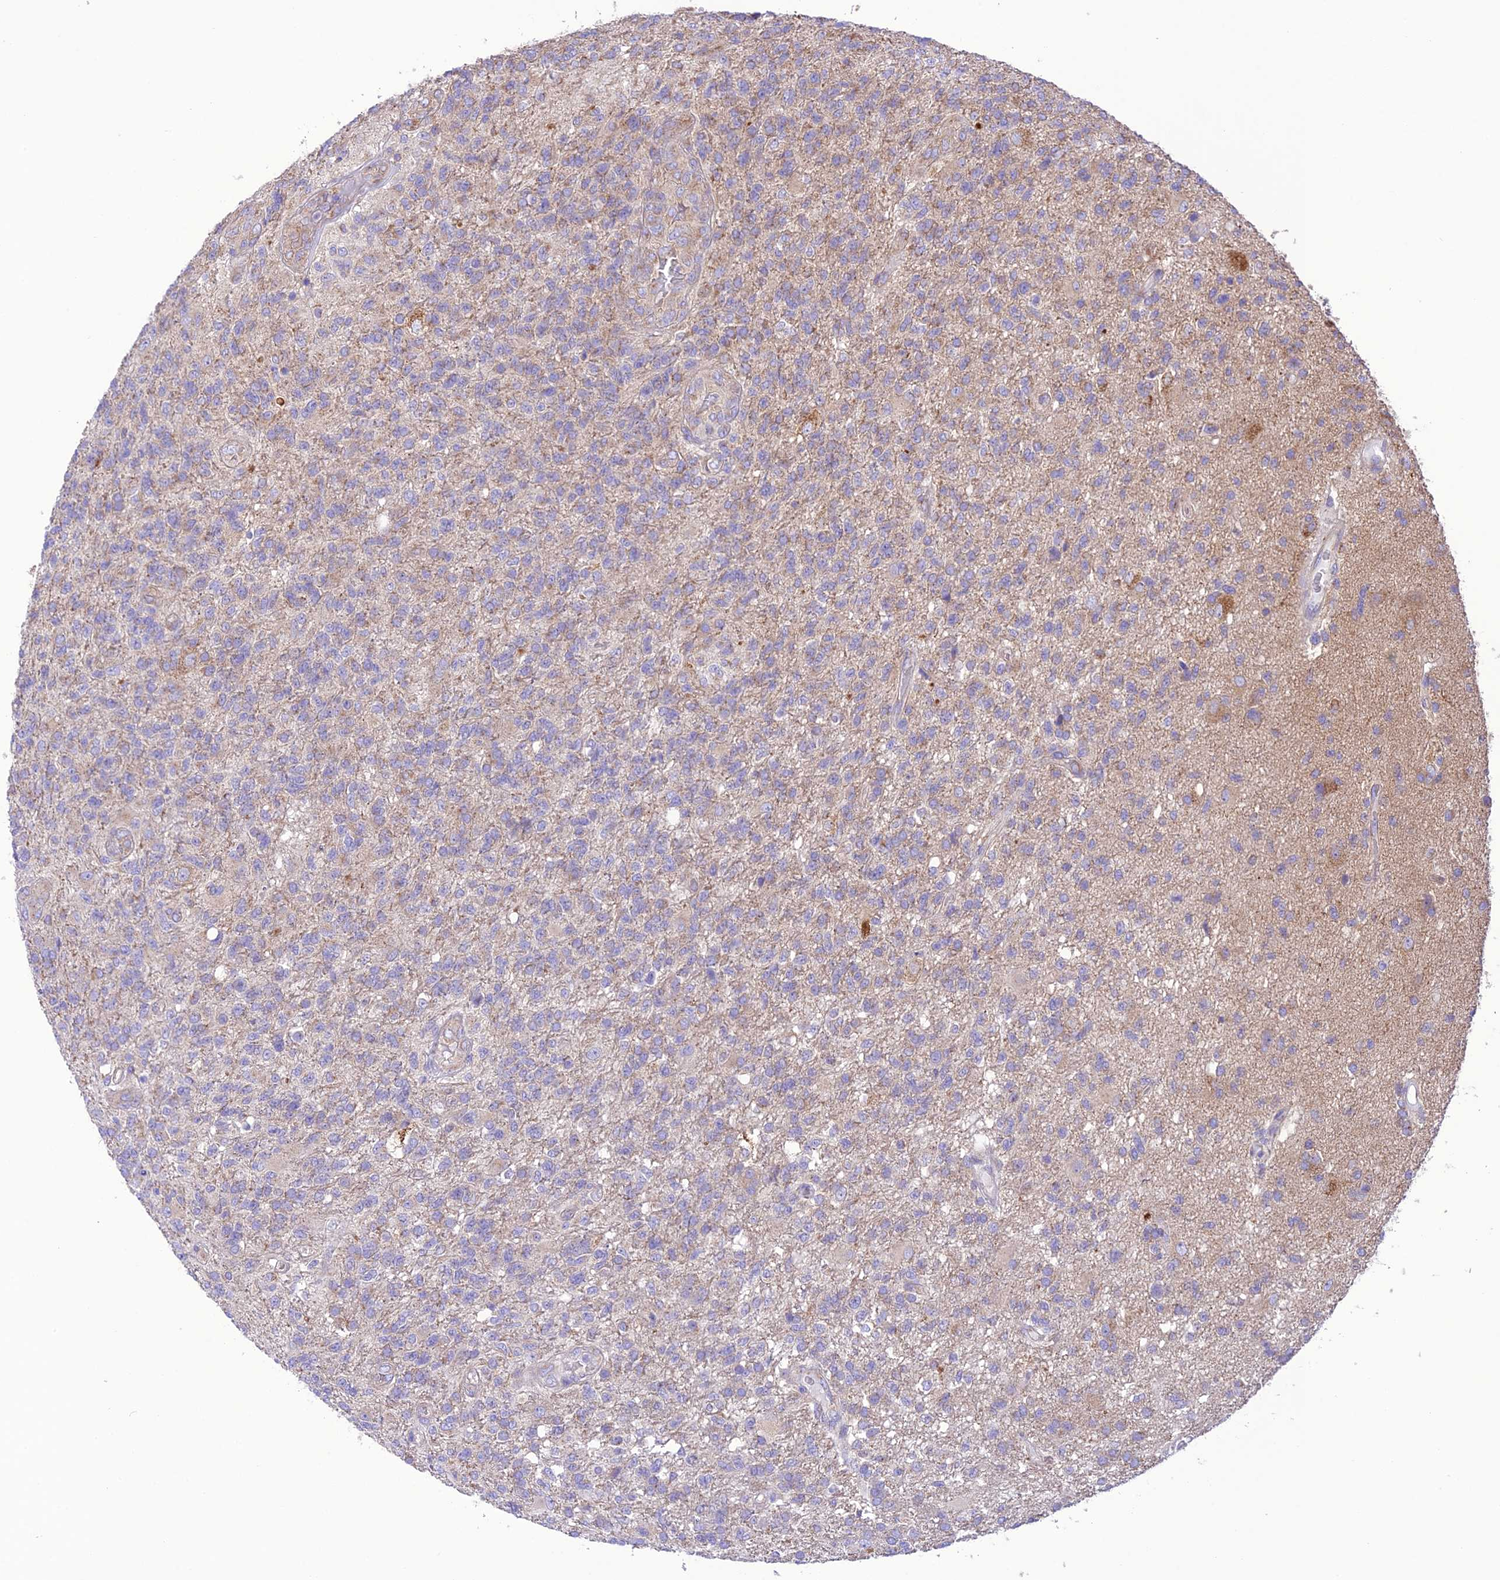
{"staining": {"intensity": "negative", "quantity": "none", "location": "none"}, "tissue": "glioma", "cell_type": "Tumor cells", "image_type": "cancer", "snomed": [{"axis": "morphology", "description": "Glioma, malignant, High grade"}, {"axis": "topography", "description": "Brain"}], "caption": "A high-resolution image shows immunohistochemistry staining of glioma, which shows no significant expression in tumor cells.", "gene": "MAP3K12", "patient": {"sex": "male", "age": 56}}